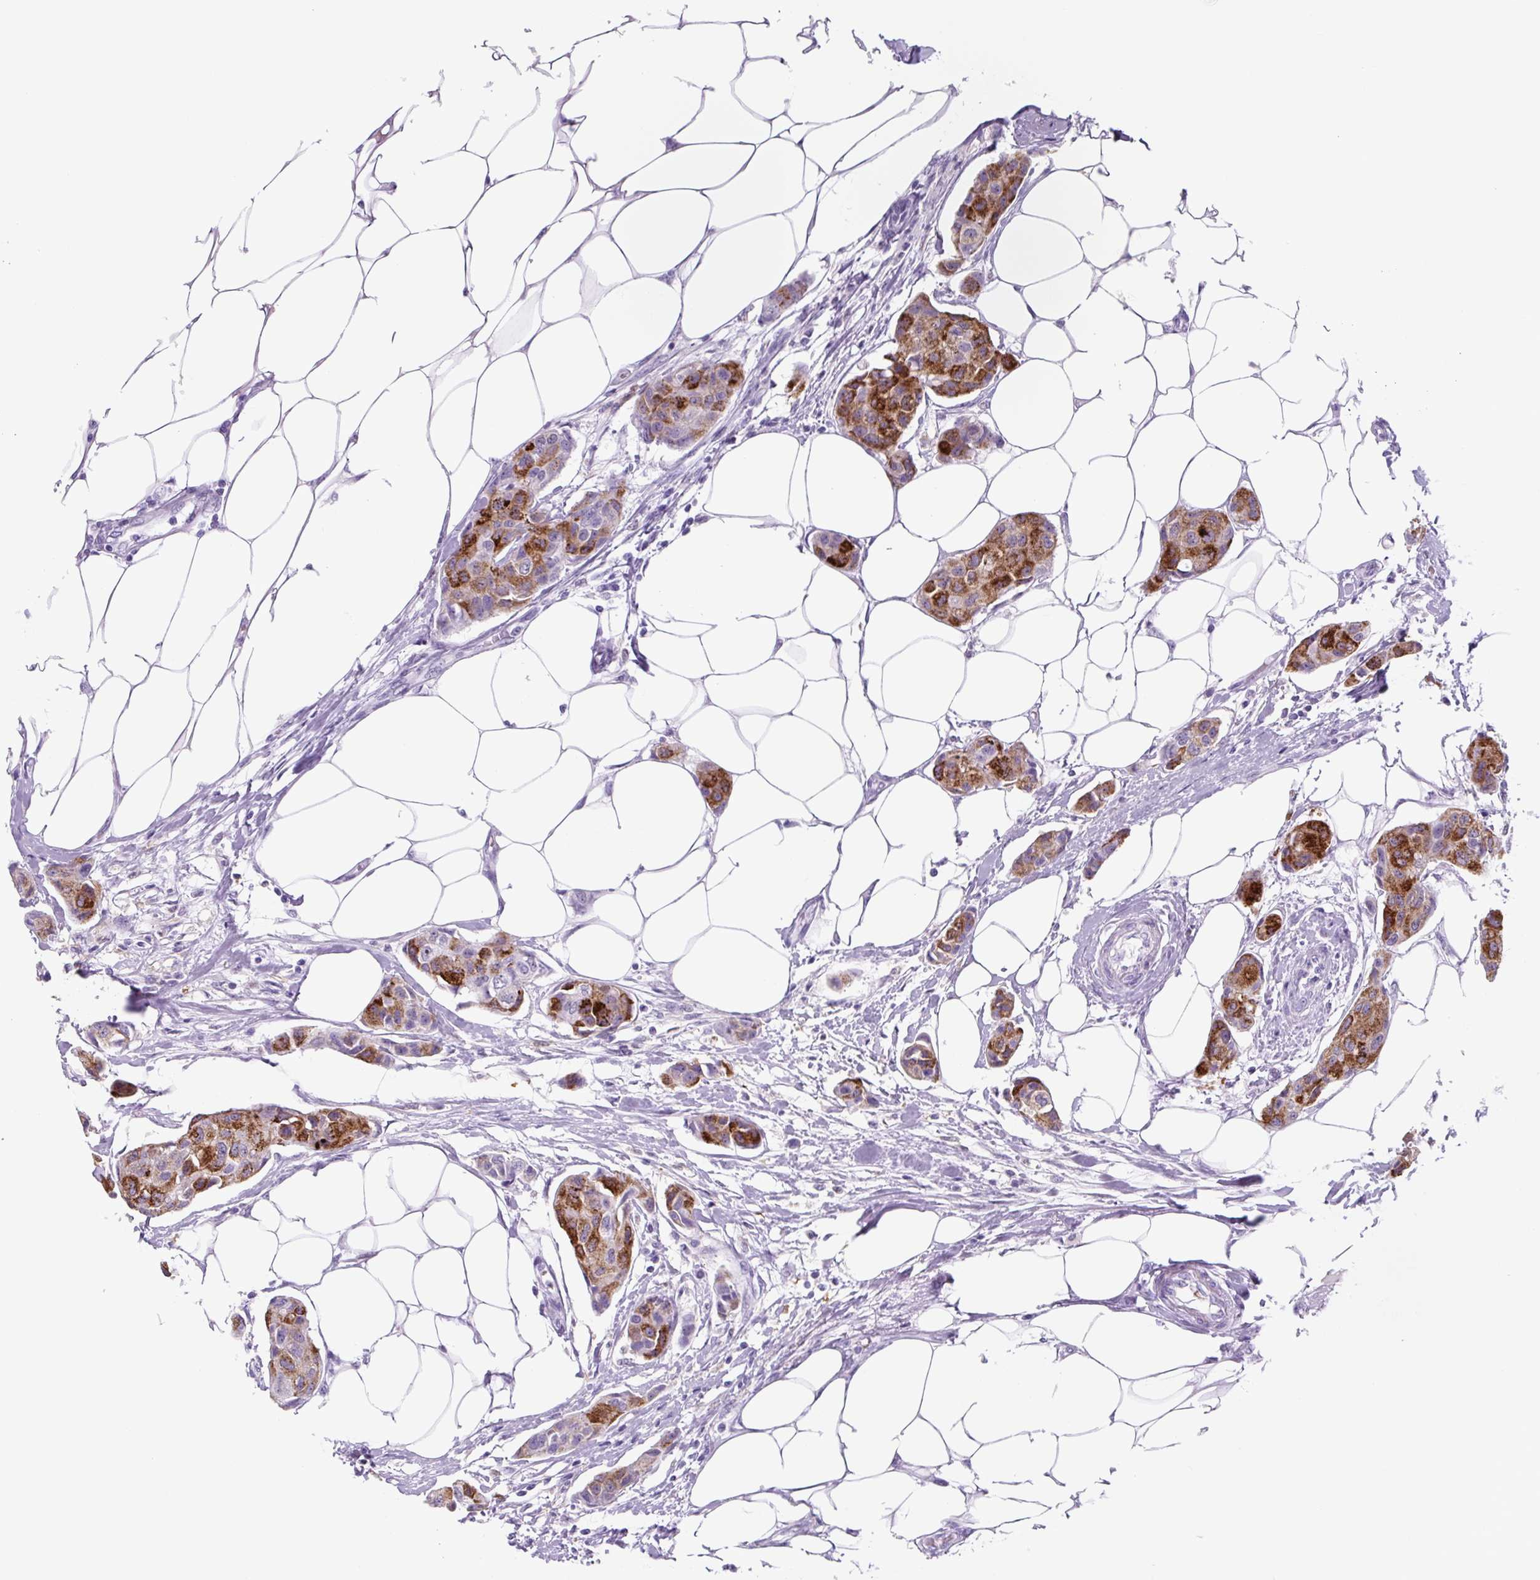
{"staining": {"intensity": "strong", "quantity": ">75%", "location": "cytoplasmic/membranous"}, "tissue": "breast cancer", "cell_type": "Tumor cells", "image_type": "cancer", "snomed": [{"axis": "morphology", "description": "Duct carcinoma"}, {"axis": "topography", "description": "Breast"}, {"axis": "topography", "description": "Lymph node"}], "caption": "Protein expression analysis of human breast cancer reveals strong cytoplasmic/membranous positivity in approximately >75% of tumor cells.", "gene": "TNFRSF8", "patient": {"sex": "female", "age": 80}}